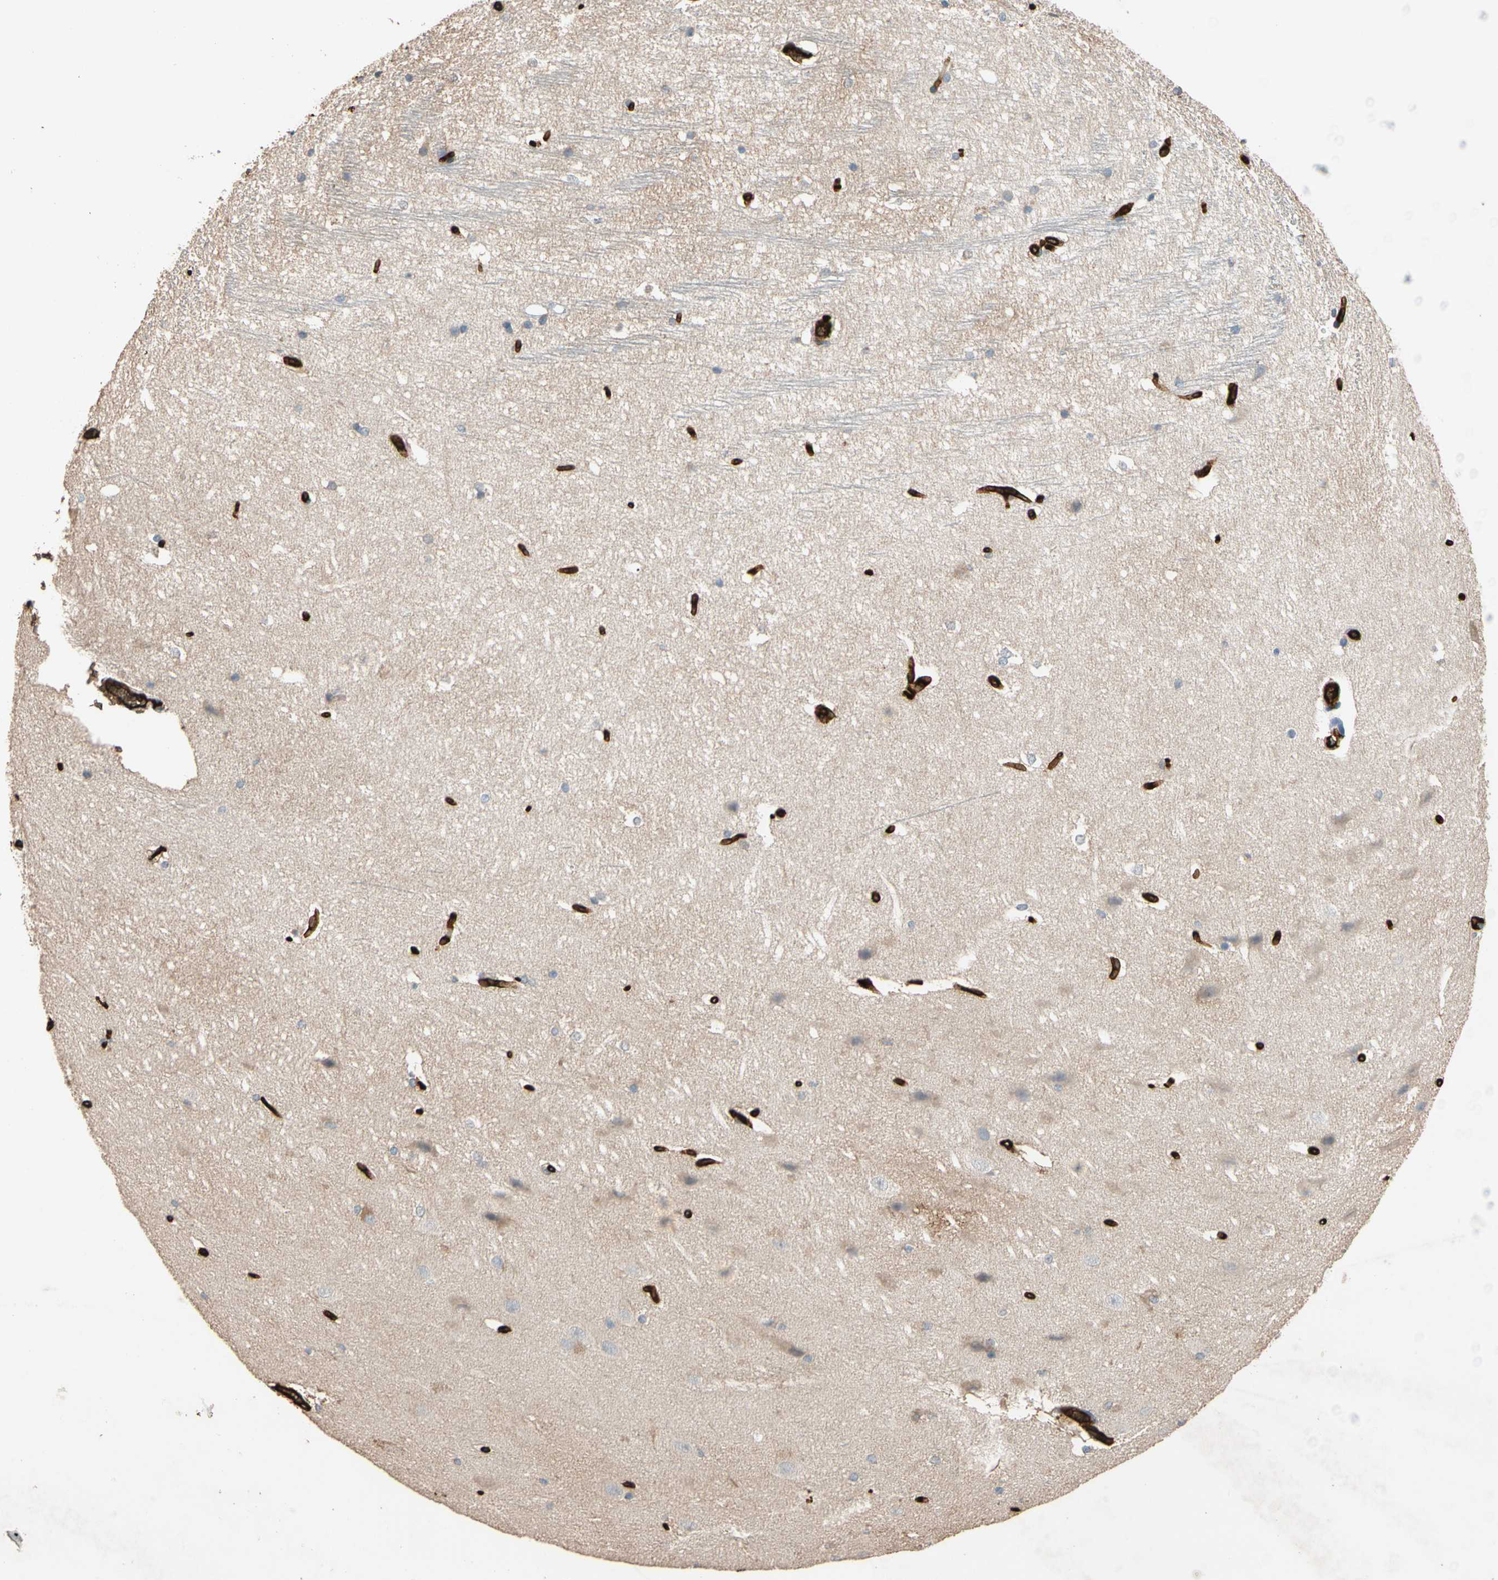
{"staining": {"intensity": "negative", "quantity": "none", "location": "none"}, "tissue": "hippocampus", "cell_type": "Glial cells", "image_type": "normal", "snomed": [{"axis": "morphology", "description": "Normal tissue, NOS"}, {"axis": "topography", "description": "Hippocampus"}], "caption": "Glial cells show no significant protein staining in unremarkable hippocampus. (Stains: DAB (3,3'-diaminobenzidine) immunohistochemistry with hematoxylin counter stain, Microscopy: brightfield microscopy at high magnification).", "gene": "RIOK2", "patient": {"sex": "female", "age": 19}}